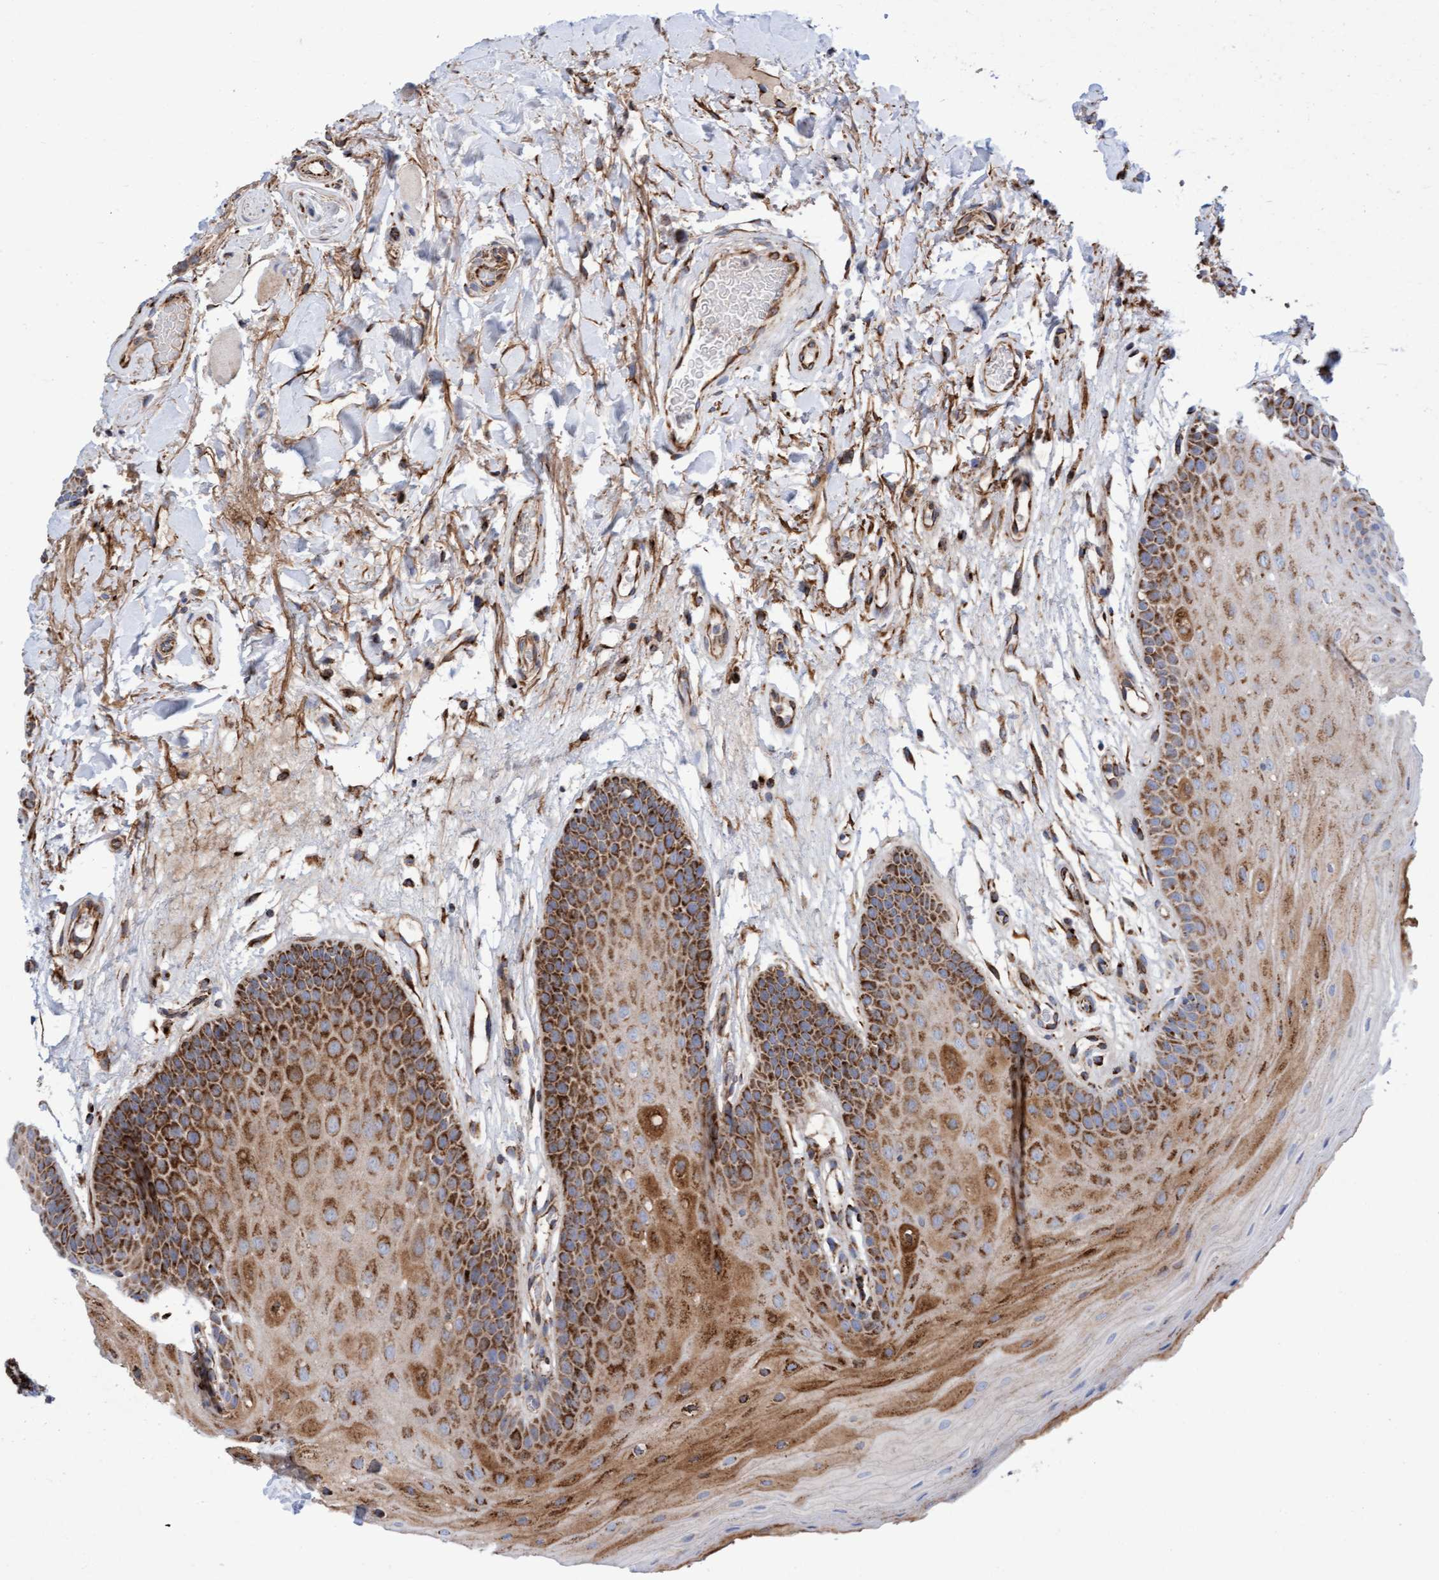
{"staining": {"intensity": "moderate", "quantity": ">75%", "location": "cytoplasmic/membranous"}, "tissue": "oral mucosa", "cell_type": "Squamous epithelial cells", "image_type": "normal", "snomed": [{"axis": "morphology", "description": "Normal tissue, NOS"}, {"axis": "morphology", "description": "Squamous cell carcinoma, NOS"}, {"axis": "topography", "description": "Oral tissue"}, {"axis": "topography", "description": "Head-Neck"}], "caption": "This is an image of immunohistochemistry staining of unremarkable oral mucosa, which shows moderate expression in the cytoplasmic/membranous of squamous epithelial cells.", "gene": "GGTA1", "patient": {"sex": "male", "age": 71}}